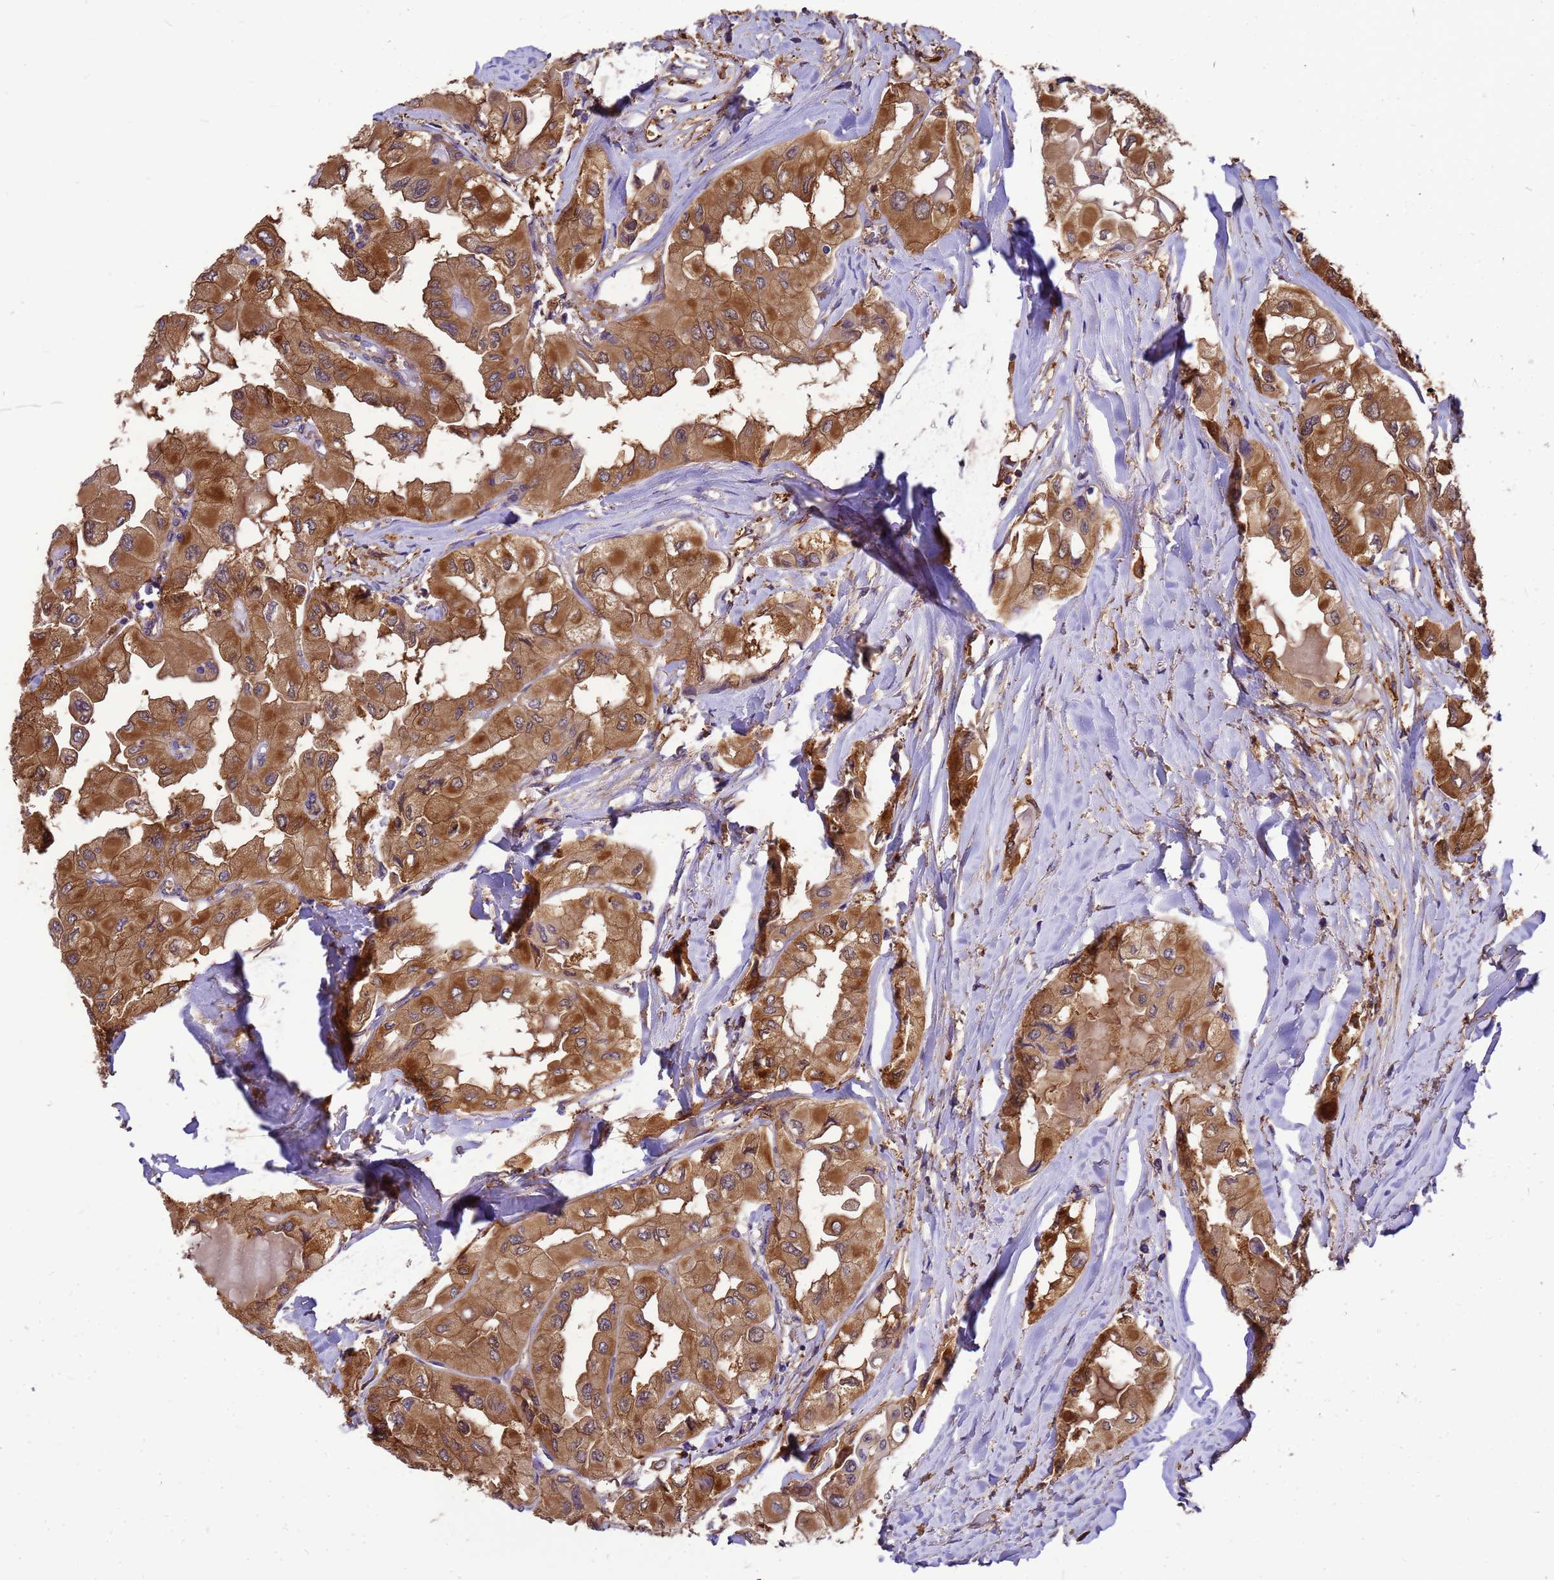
{"staining": {"intensity": "moderate", "quantity": ">75%", "location": "cytoplasmic/membranous"}, "tissue": "thyroid cancer", "cell_type": "Tumor cells", "image_type": "cancer", "snomed": [{"axis": "morphology", "description": "Normal tissue, NOS"}, {"axis": "morphology", "description": "Papillary adenocarcinoma, NOS"}, {"axis": "topography", "description": "Thyroid gland"}], "caption": "Protein staining reveals moderate cytoplasmic/membranous staining in approximately >75% of tumor cells in thyroid papillary adenocarcinoma.", "gene": "GID4", "patient": {"sex": "female", "age": 59}}